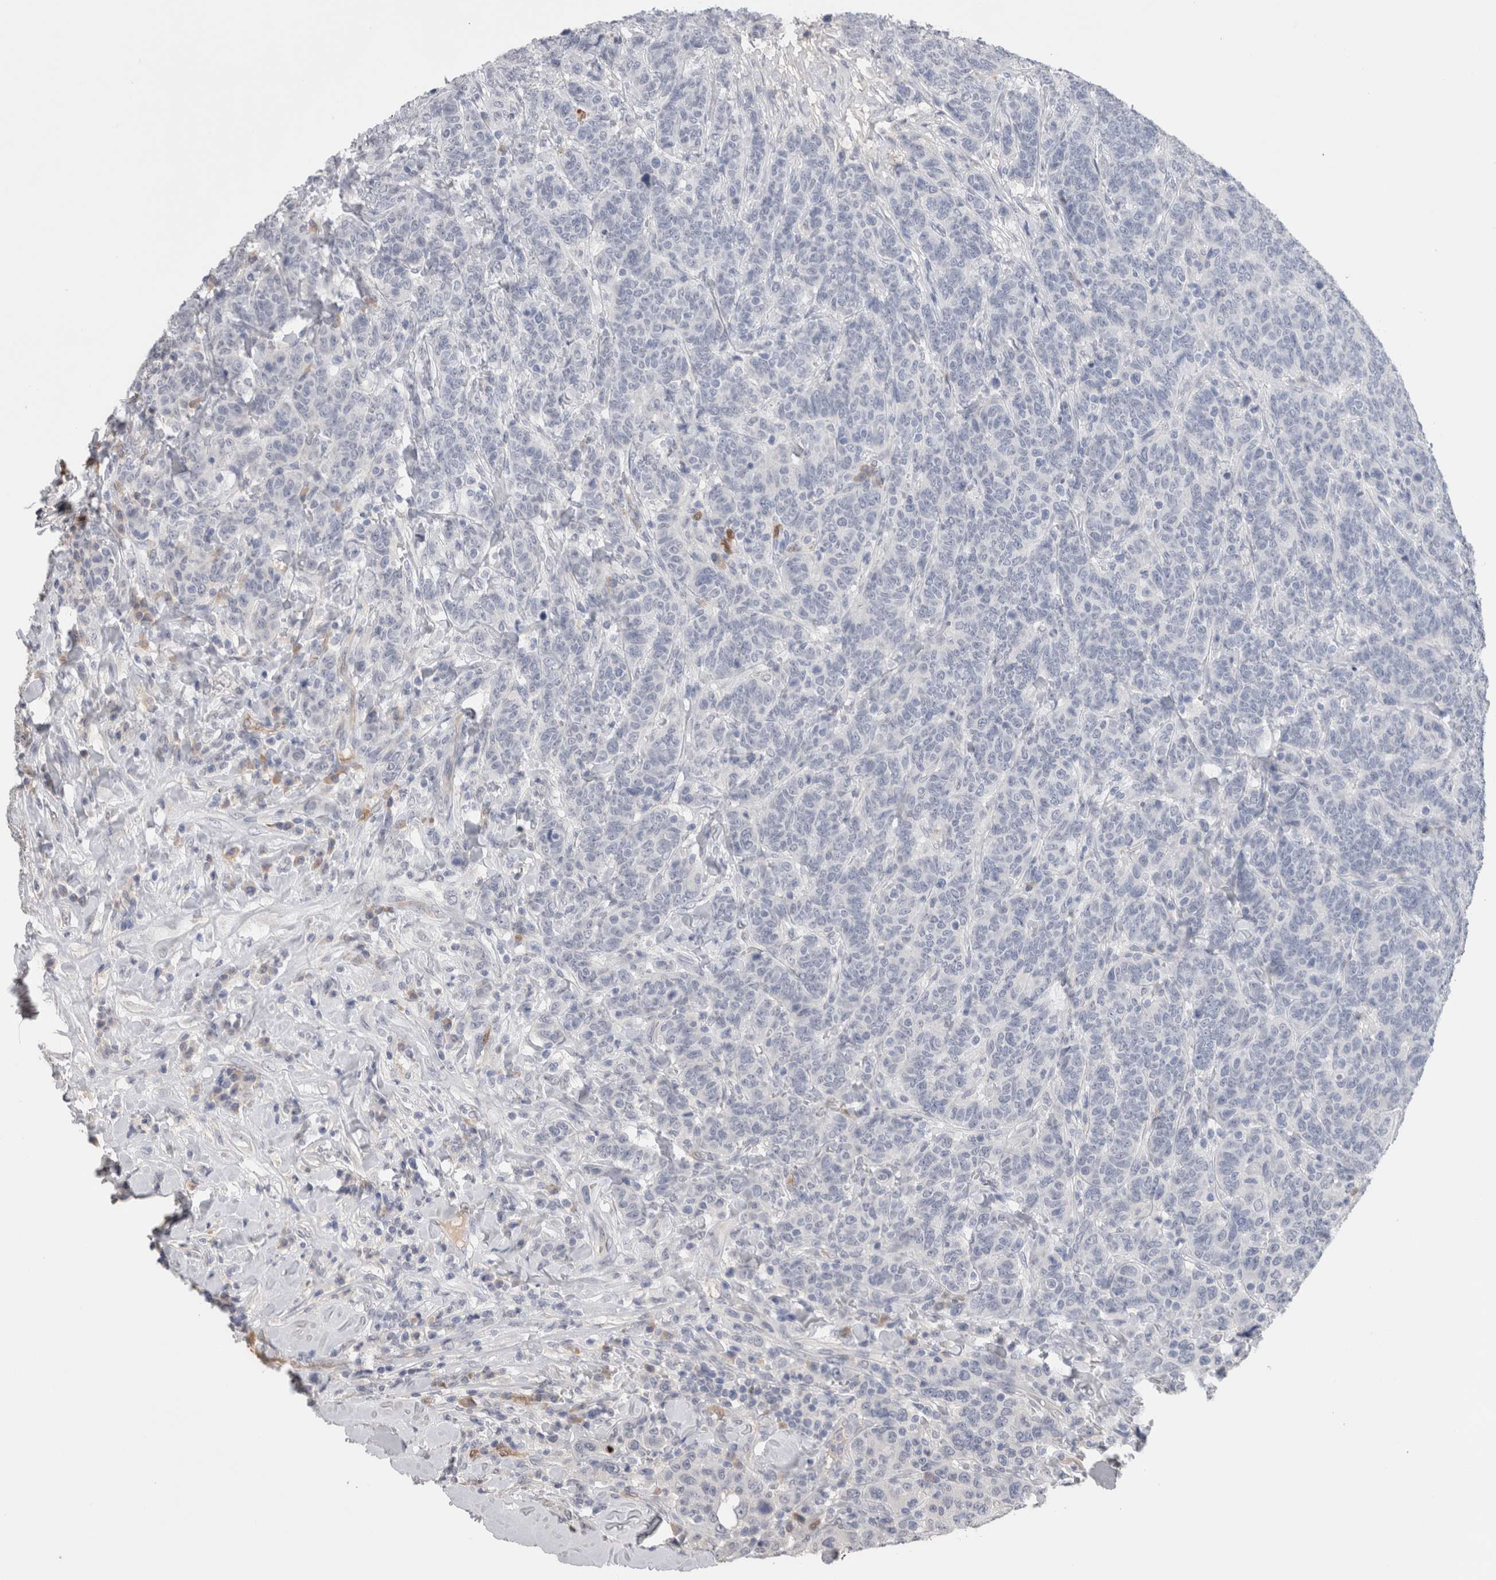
{"staining": {"intensity": "negative", "quantity": "none", "location": "none"}, "tissue": "breast cancer", "cell_type": "Tumor cells", "image_type": "cancer", "snomed": [{"axis": "morphology", "description": "Duct carcinoma"}, {"axis": "topography", "description": "Breast"}], "caption": "Immunohistochemistry of breast cancer (invasive ductal carcinoma) reveals no staining in tumor cells.", "gene": "FABP4", "patient": {"sex": "female", "age": 37}}